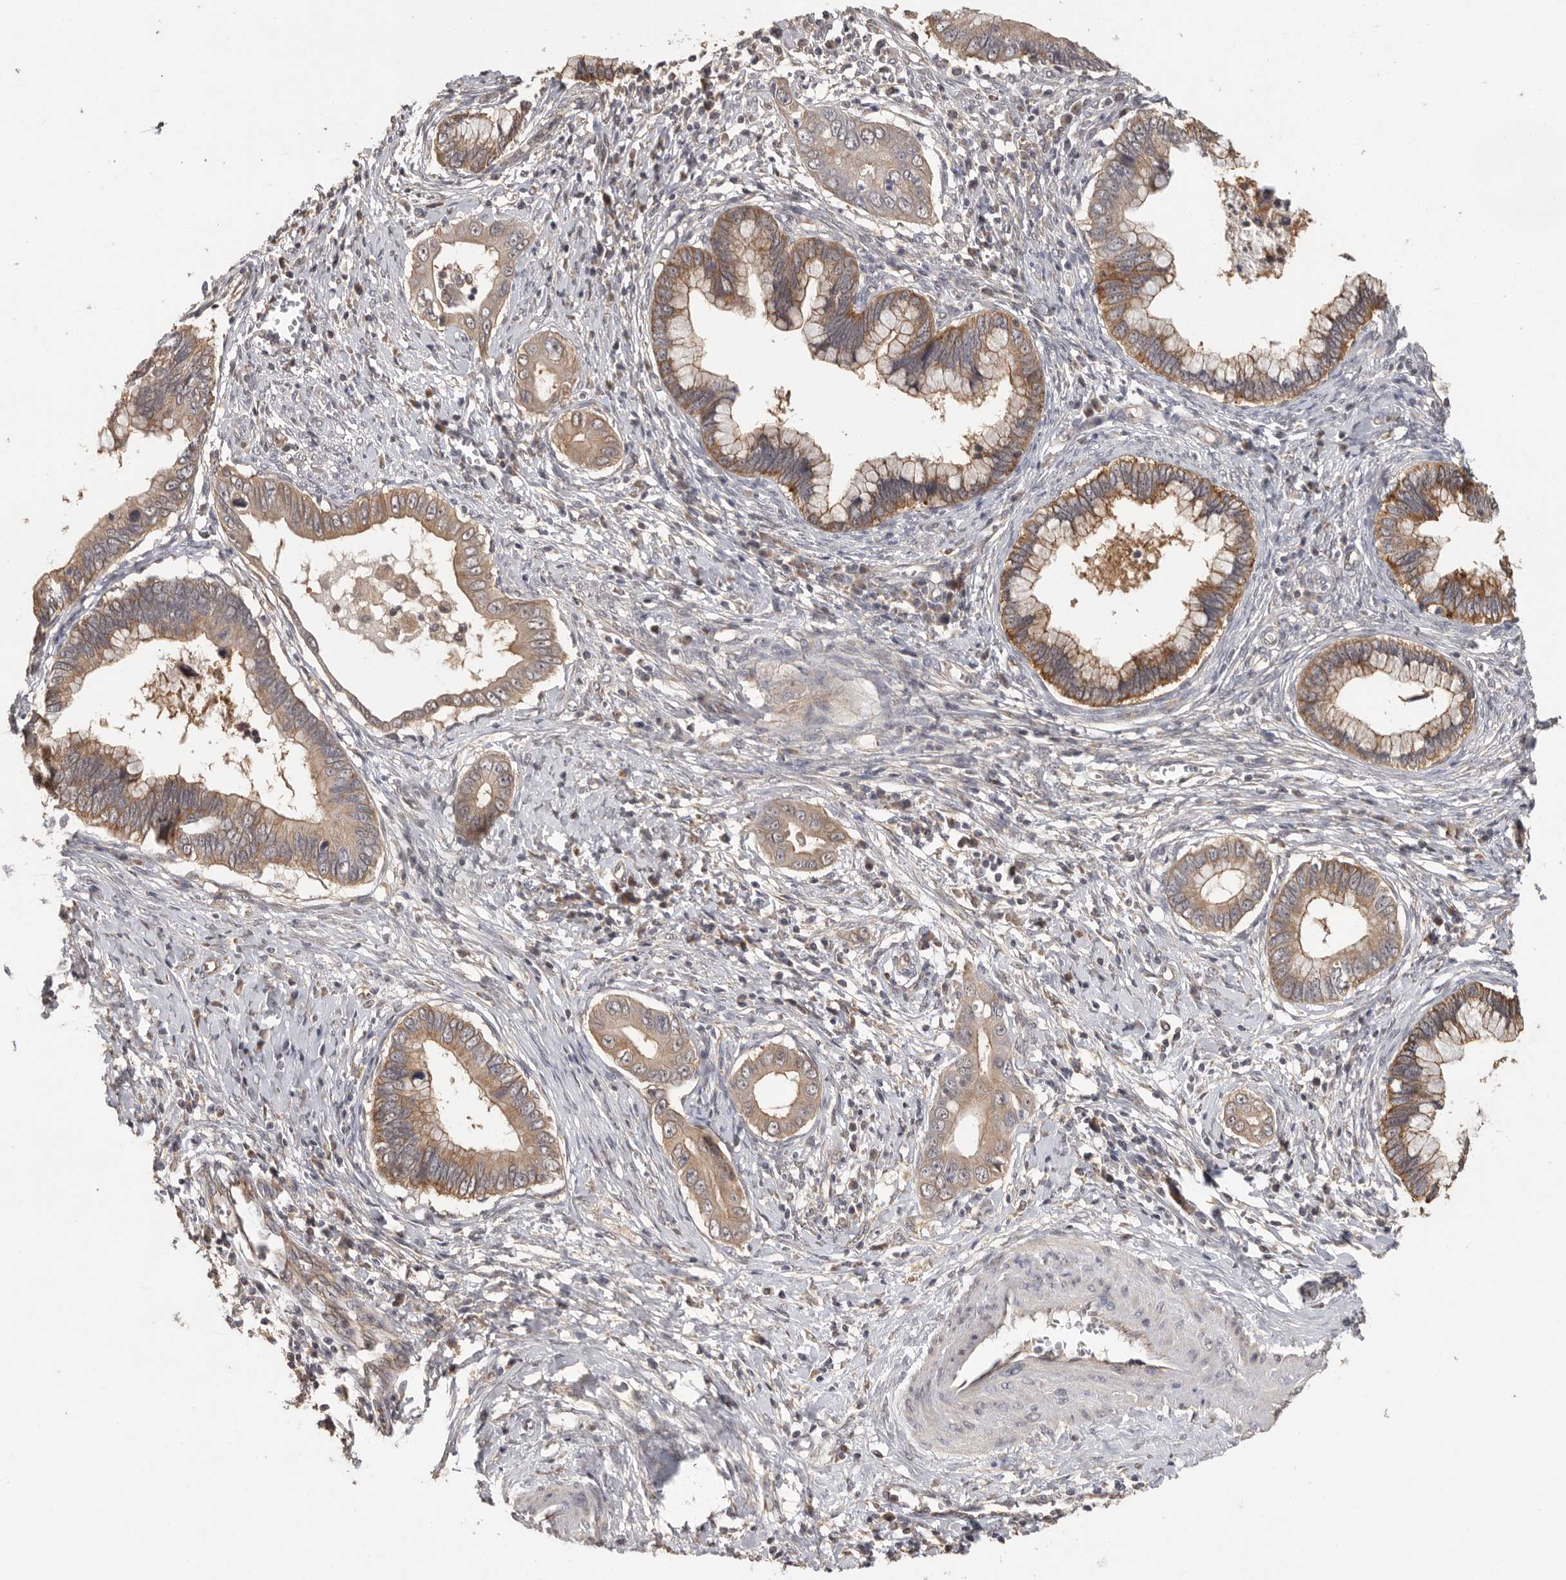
{"staining": {"intensity": "moderate", "quantity": ">75%", "location": "cytoplasmic/membranous"}, "tissue": "cervical cancer", "cell_type": "Tumor cells", "image_type": "cancer", "snomed": [{"axis": "morphology", "description": "Adenocarcinoma, NOS"}, {"axis": "topography", "description": "Cervix"}], "caption": "Protein staining exhibits moderate cytoplasmic/membranous staining in about >75% of tumor cells in adenocarcinoma (cervical).", "gene": "BAIAP2", "patient": {"sex": "female", "age": 44}}